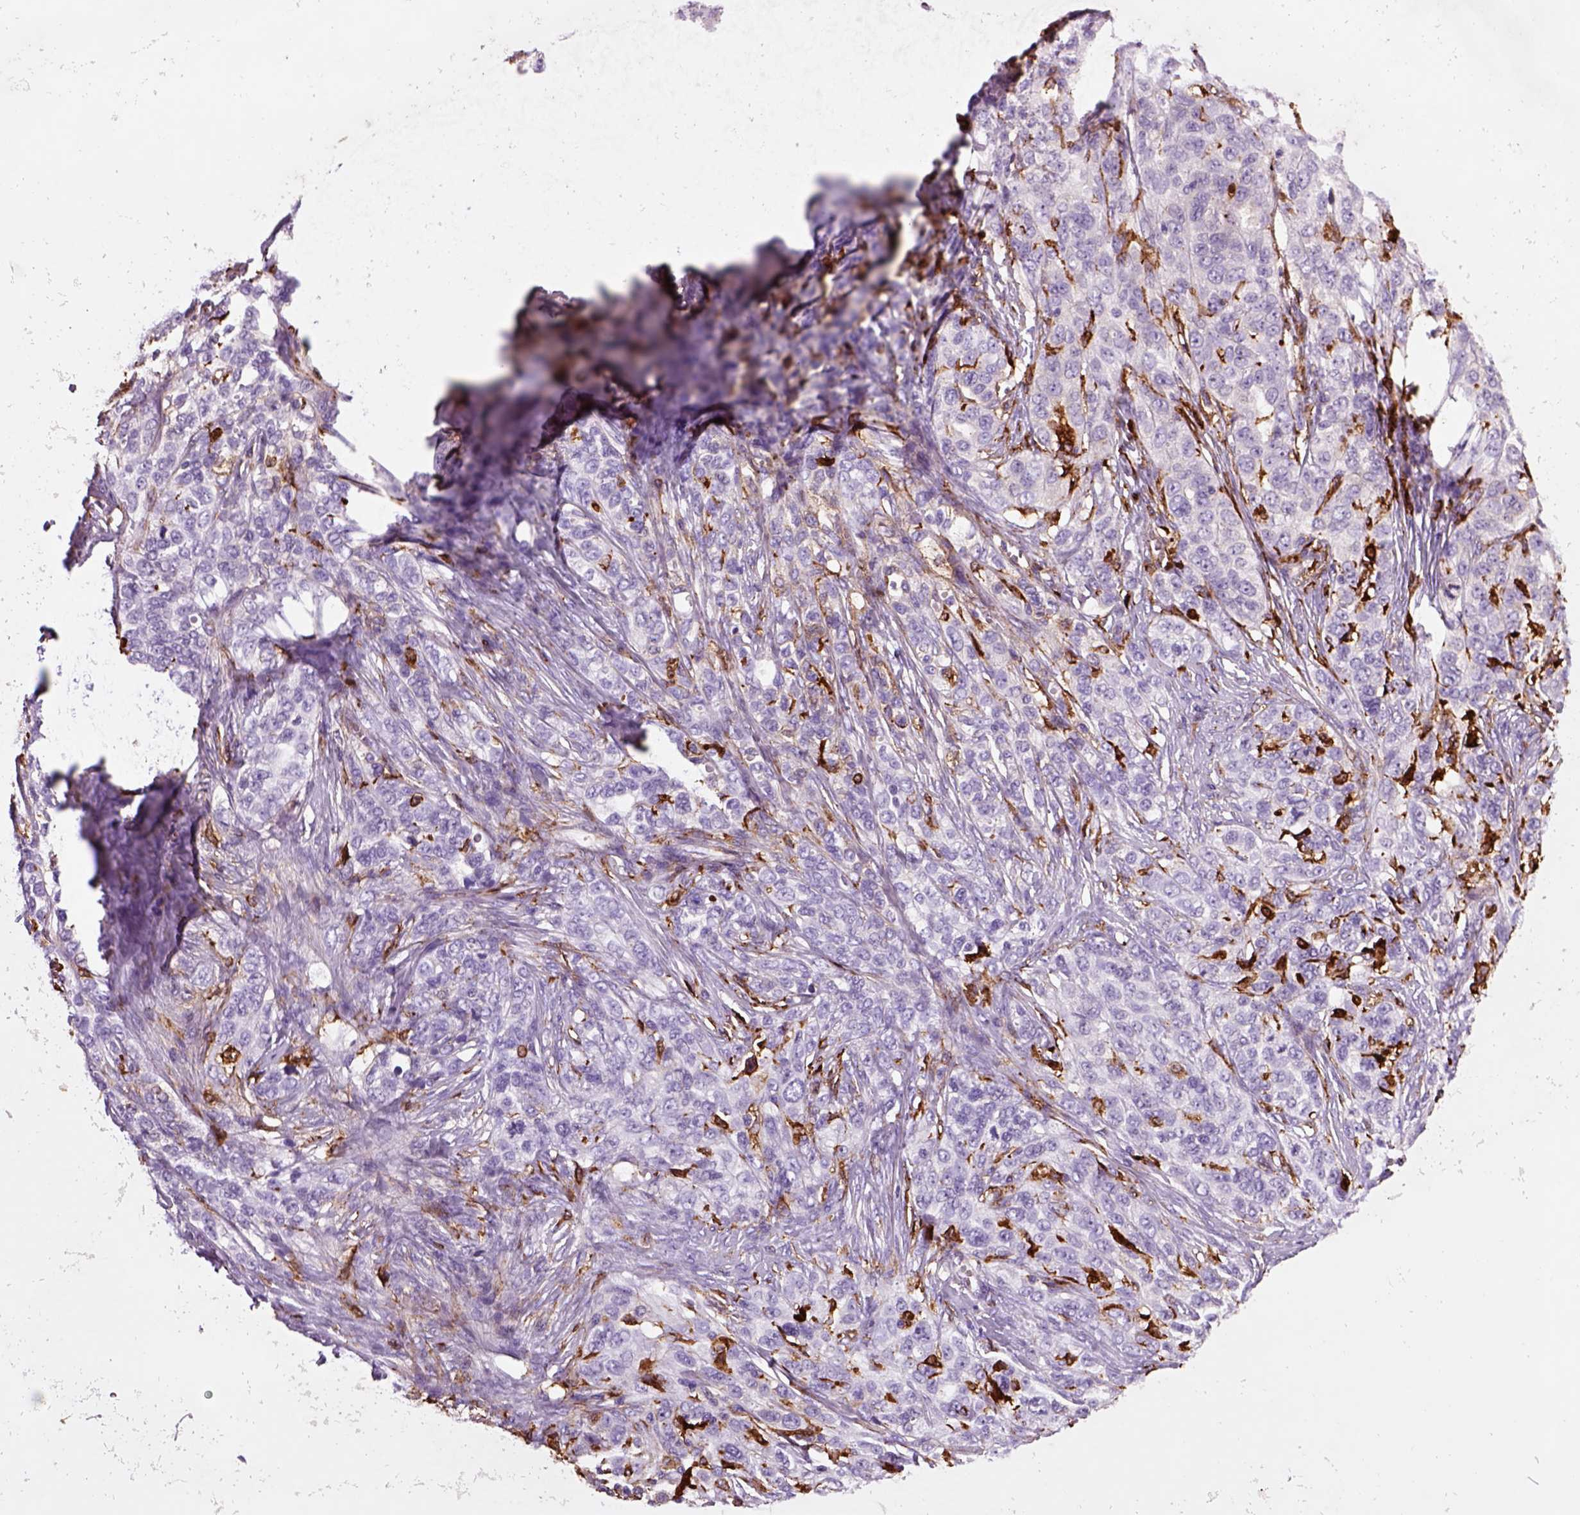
{"staining": {"intensity": "negative", "quantity": "none", "location": "none"}, "tissue": "ovarian cancer", "cell_type": "Tumor cells", "image_type": "cancer", "snomed": [{"axis": "morphology", "description": "Cystadenocarcinoma, serous, NOS"}, {"axis": "topography", "description": "Ovary"}], "caption": "The immunohistochemistry (IHC) photomicrograph has no significant staining in tumor cells of ovarian cancer tissue. (Brightfield microscopy of DAB (3,3'-diaminobenzidine) IHC at high magnification).", "gene": "MARCKS", "patient": {"sex": "female", "age": 71}}